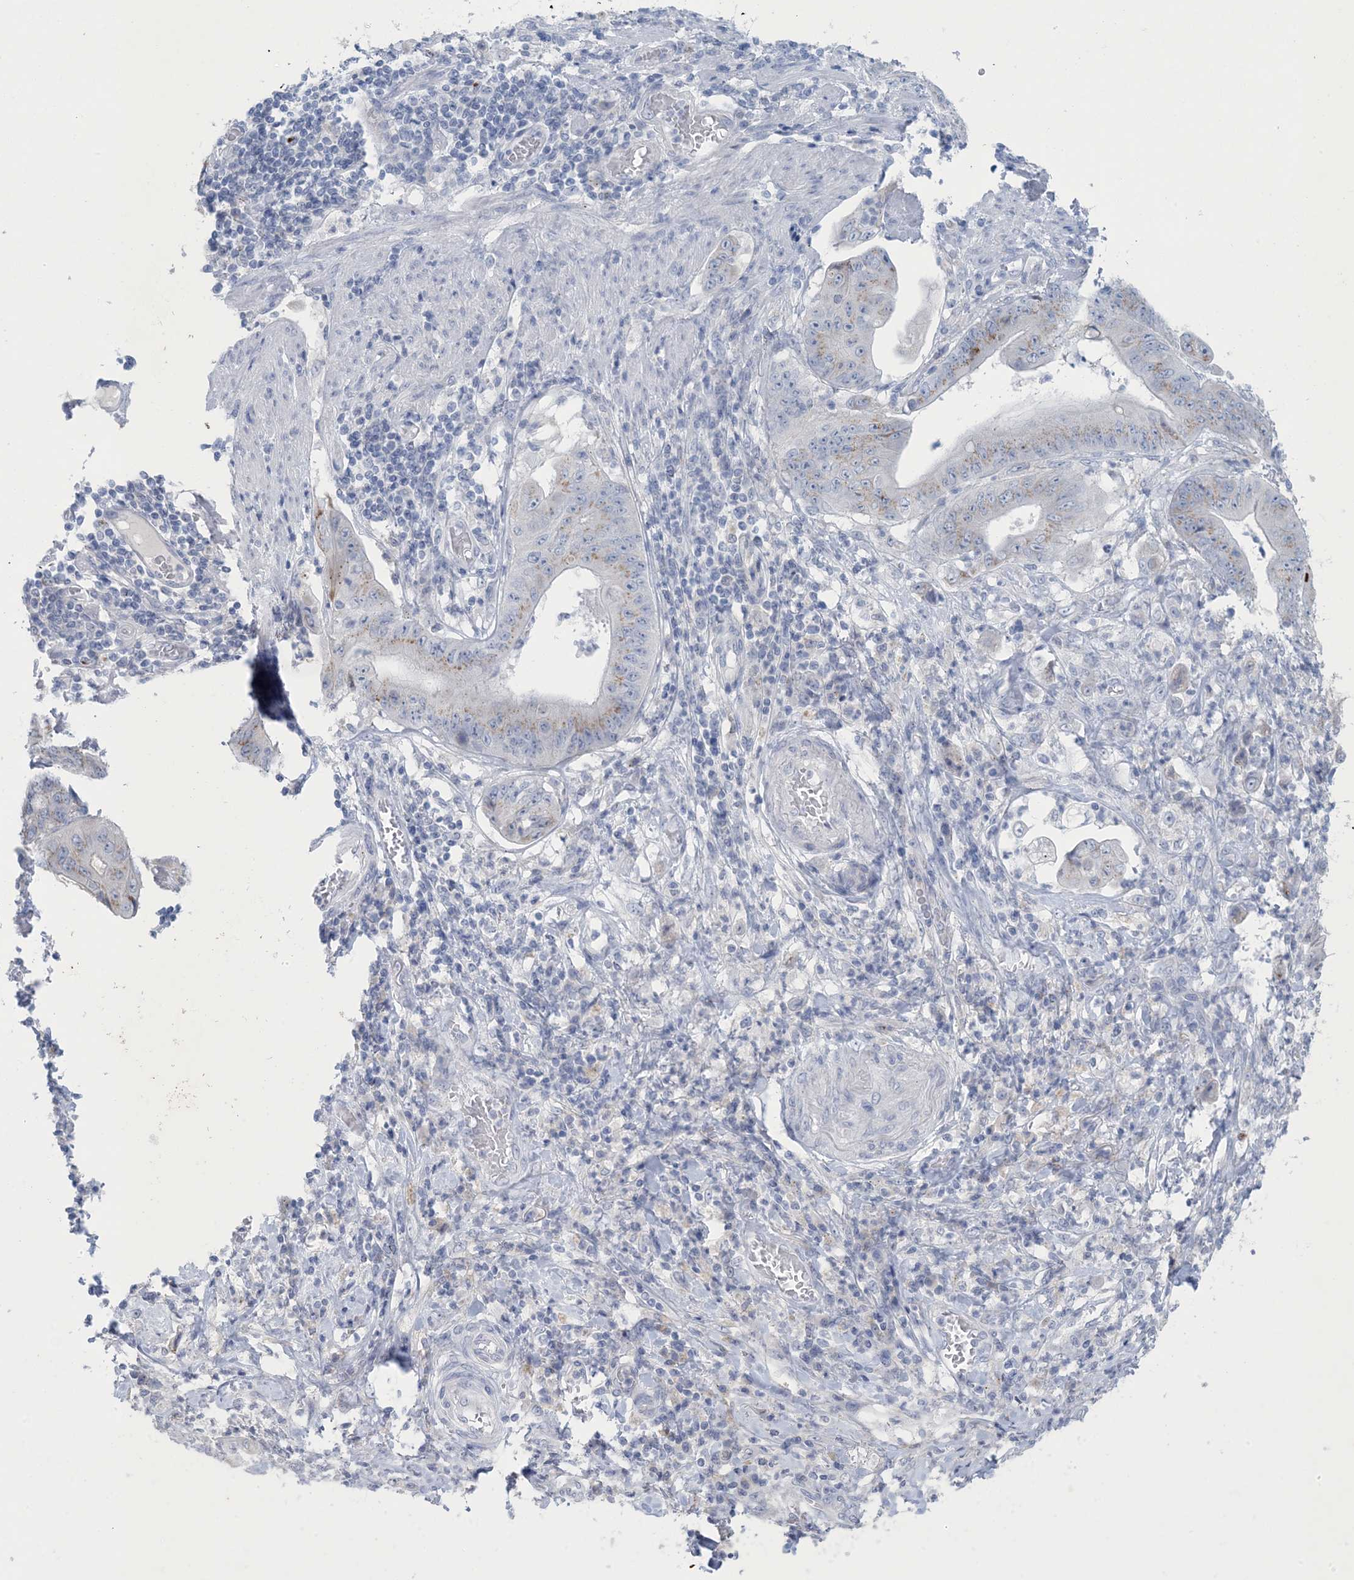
{"staining": {"intensity": "weak", "quantity": "<25%", "location": "cytoplasmic/membranous"}, "tissue": "stomach cancer", "cell_type": "Tumor cells", "image_type": "cancer", "snomed": [{"axis": "morphology", "description": "Adenocarcinoma, NOS"}, {"axis": "topography", "description": "Stomach"}], "caption": "This is a photomicrograph of IHC staining of adenocarcinoma (stomach), which shows no expression in tumor cells. (DAB (3,3'-diaminobenzidine) immunohistochemistry, high magnification).", "gene": "GABRG1", "patient": {"sex": "female", "age": 73}}